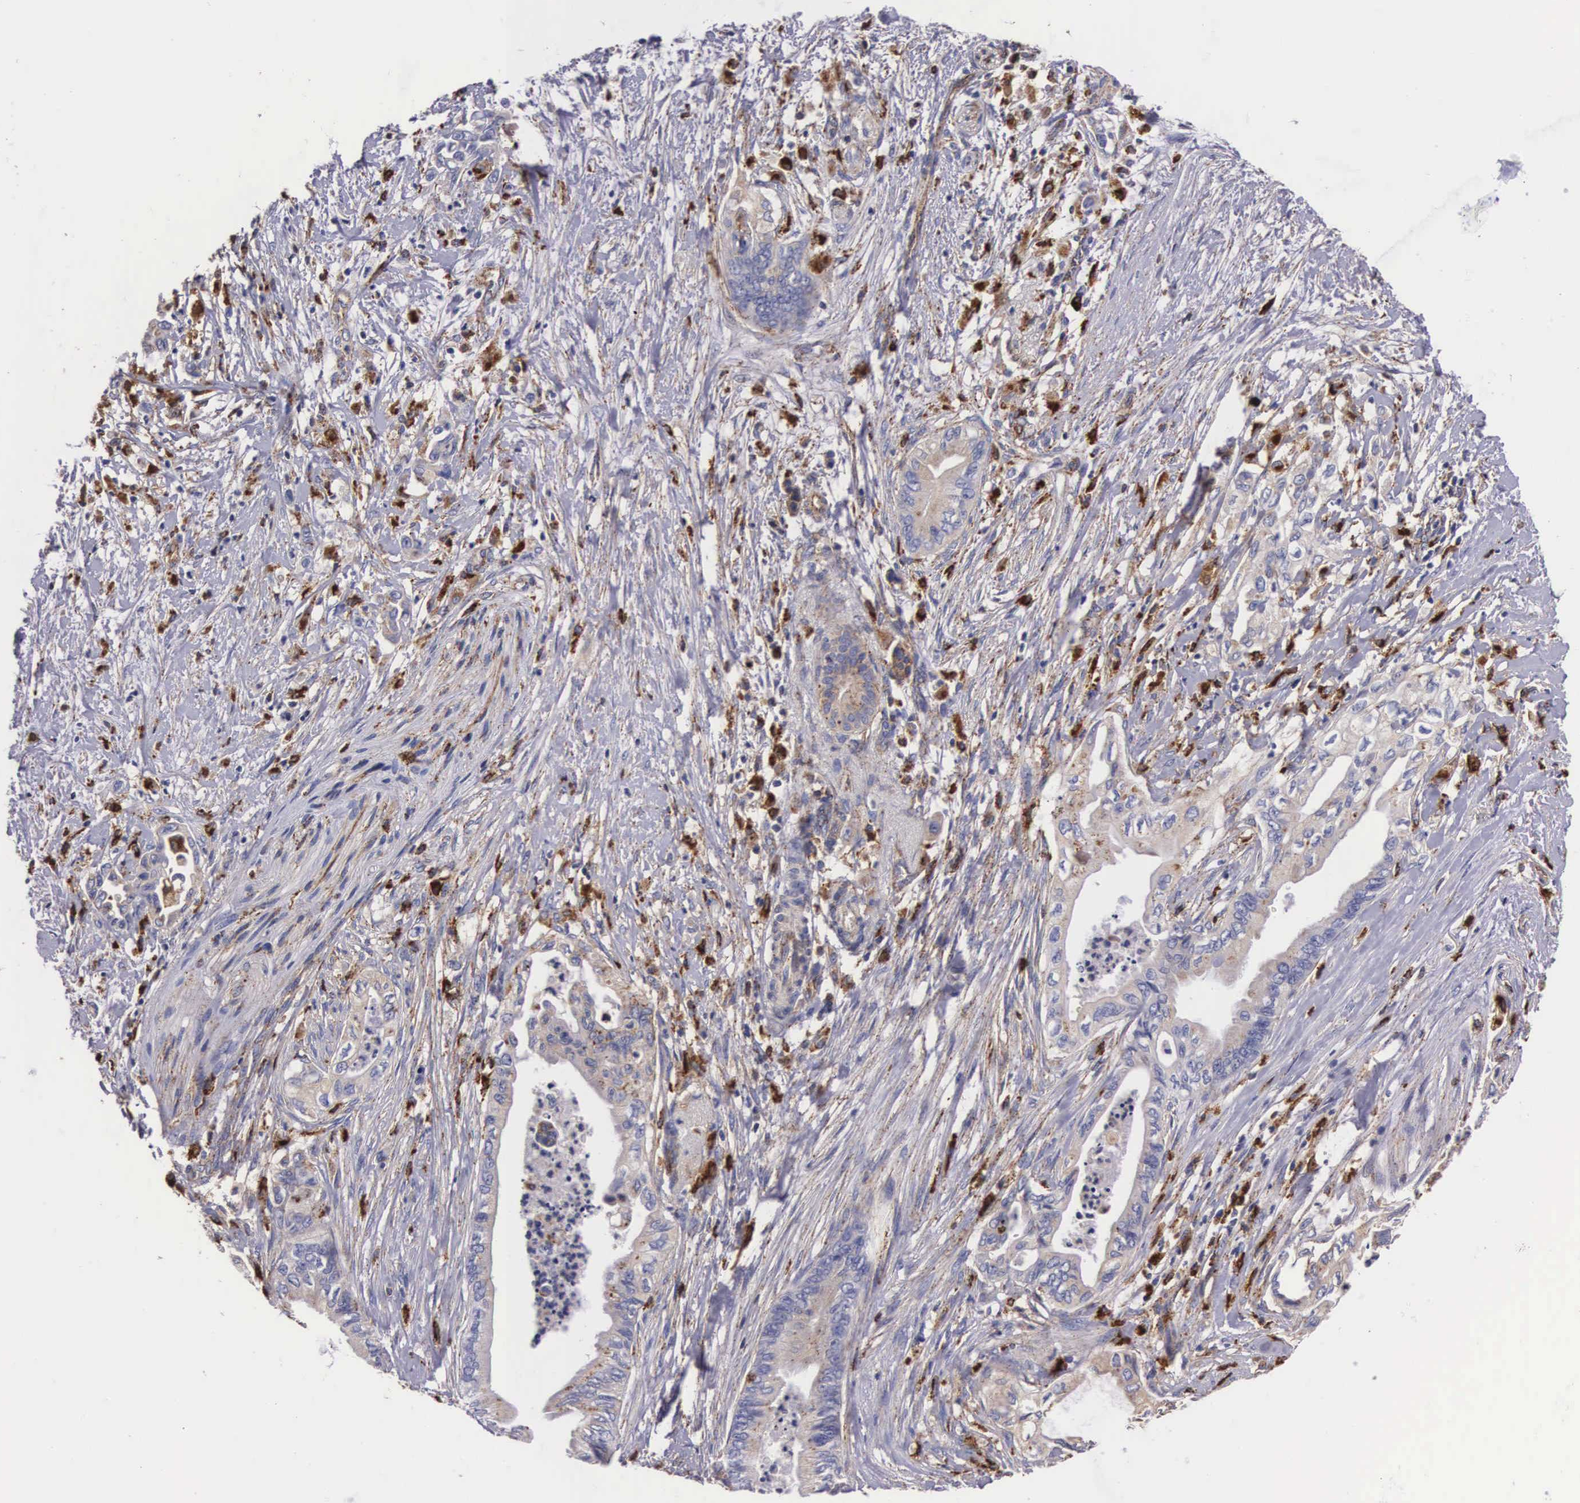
{"staining": {"intensity": "weak", "quantity": "25%-75%", "location": "cytoplasmic/membranous"}, "tissue": "pancreatic cancer", "cell_type": "Tumor cells", "image_type": "cancer", "snomed": [{"axis": "morphology", "description": "Adenocarcinoma, NOS"}, {"axis": "topography", "description": "Pancreas"}], "caption": "DAB (3,3'-diaminobenzidine) immunohistochemical staining of human adenocarcinoma (pancreatic) exhibits weak cytoplasmic/membranous protein staining in approximately 25%-75% of tumor cells.", "gene": "NAGA", "patient": {"sex": "female", "age": 66}}